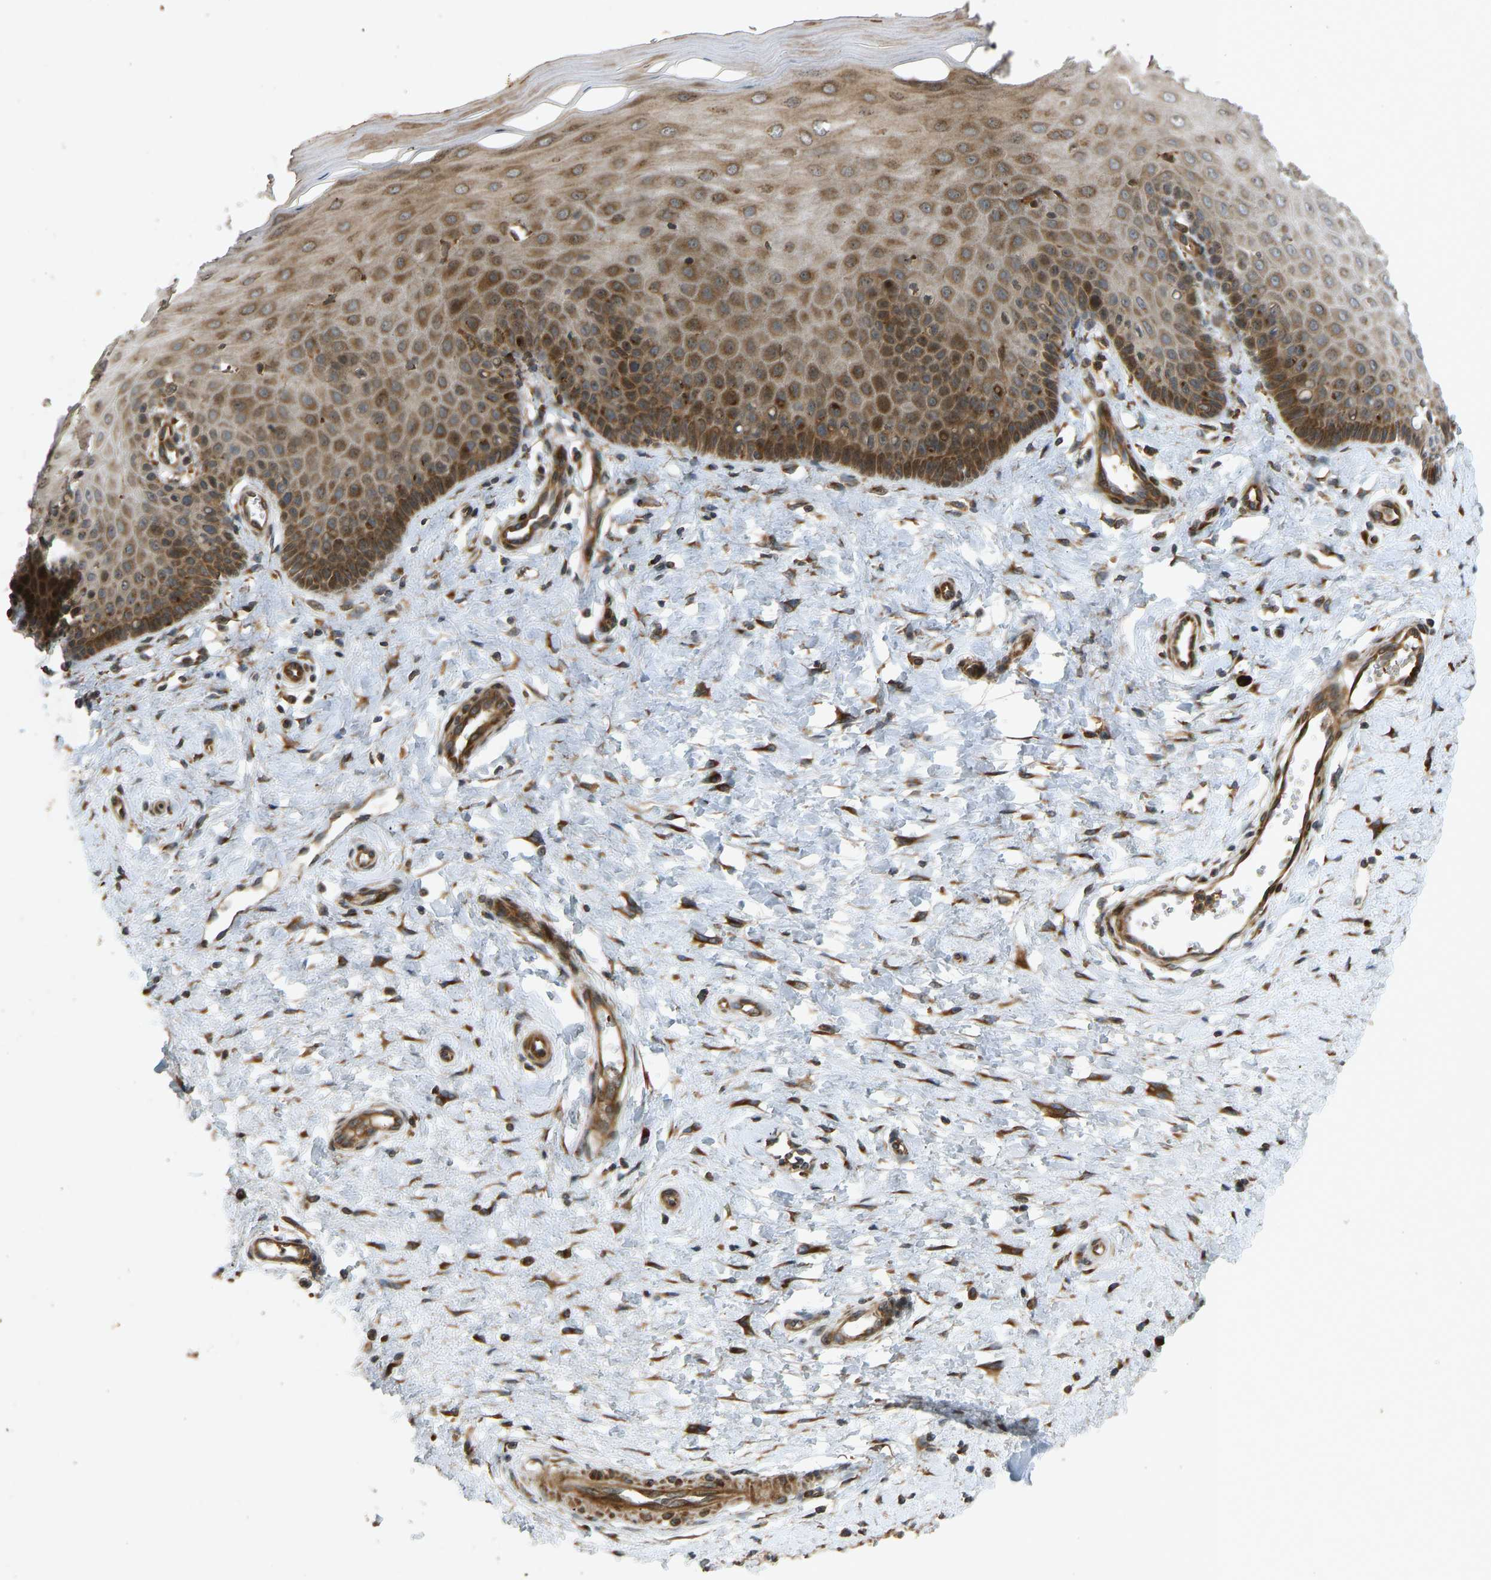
{"staining": {"intensity": "strong", "quantity": ">75%", "location": "cytoplasmic/membranous"}, "tissue": "cervix", "cell_type": "Glandular cells", "image_type": "normal", "snomed": [{"axis": "morphology", "description": "Normal tissue, NOS"}, {"axis": "topography", "description": "Cervix"}], "caption": "Strong cytoplasmic/membranous protein positivity is seen in approximately >75% of glandular cells in cervix. Immunohistochemistry stains the protein of interest in brown and the nuclei are stained blue.", "gene": "RPN2", "patient": {"sex": "female", "age": 55}}